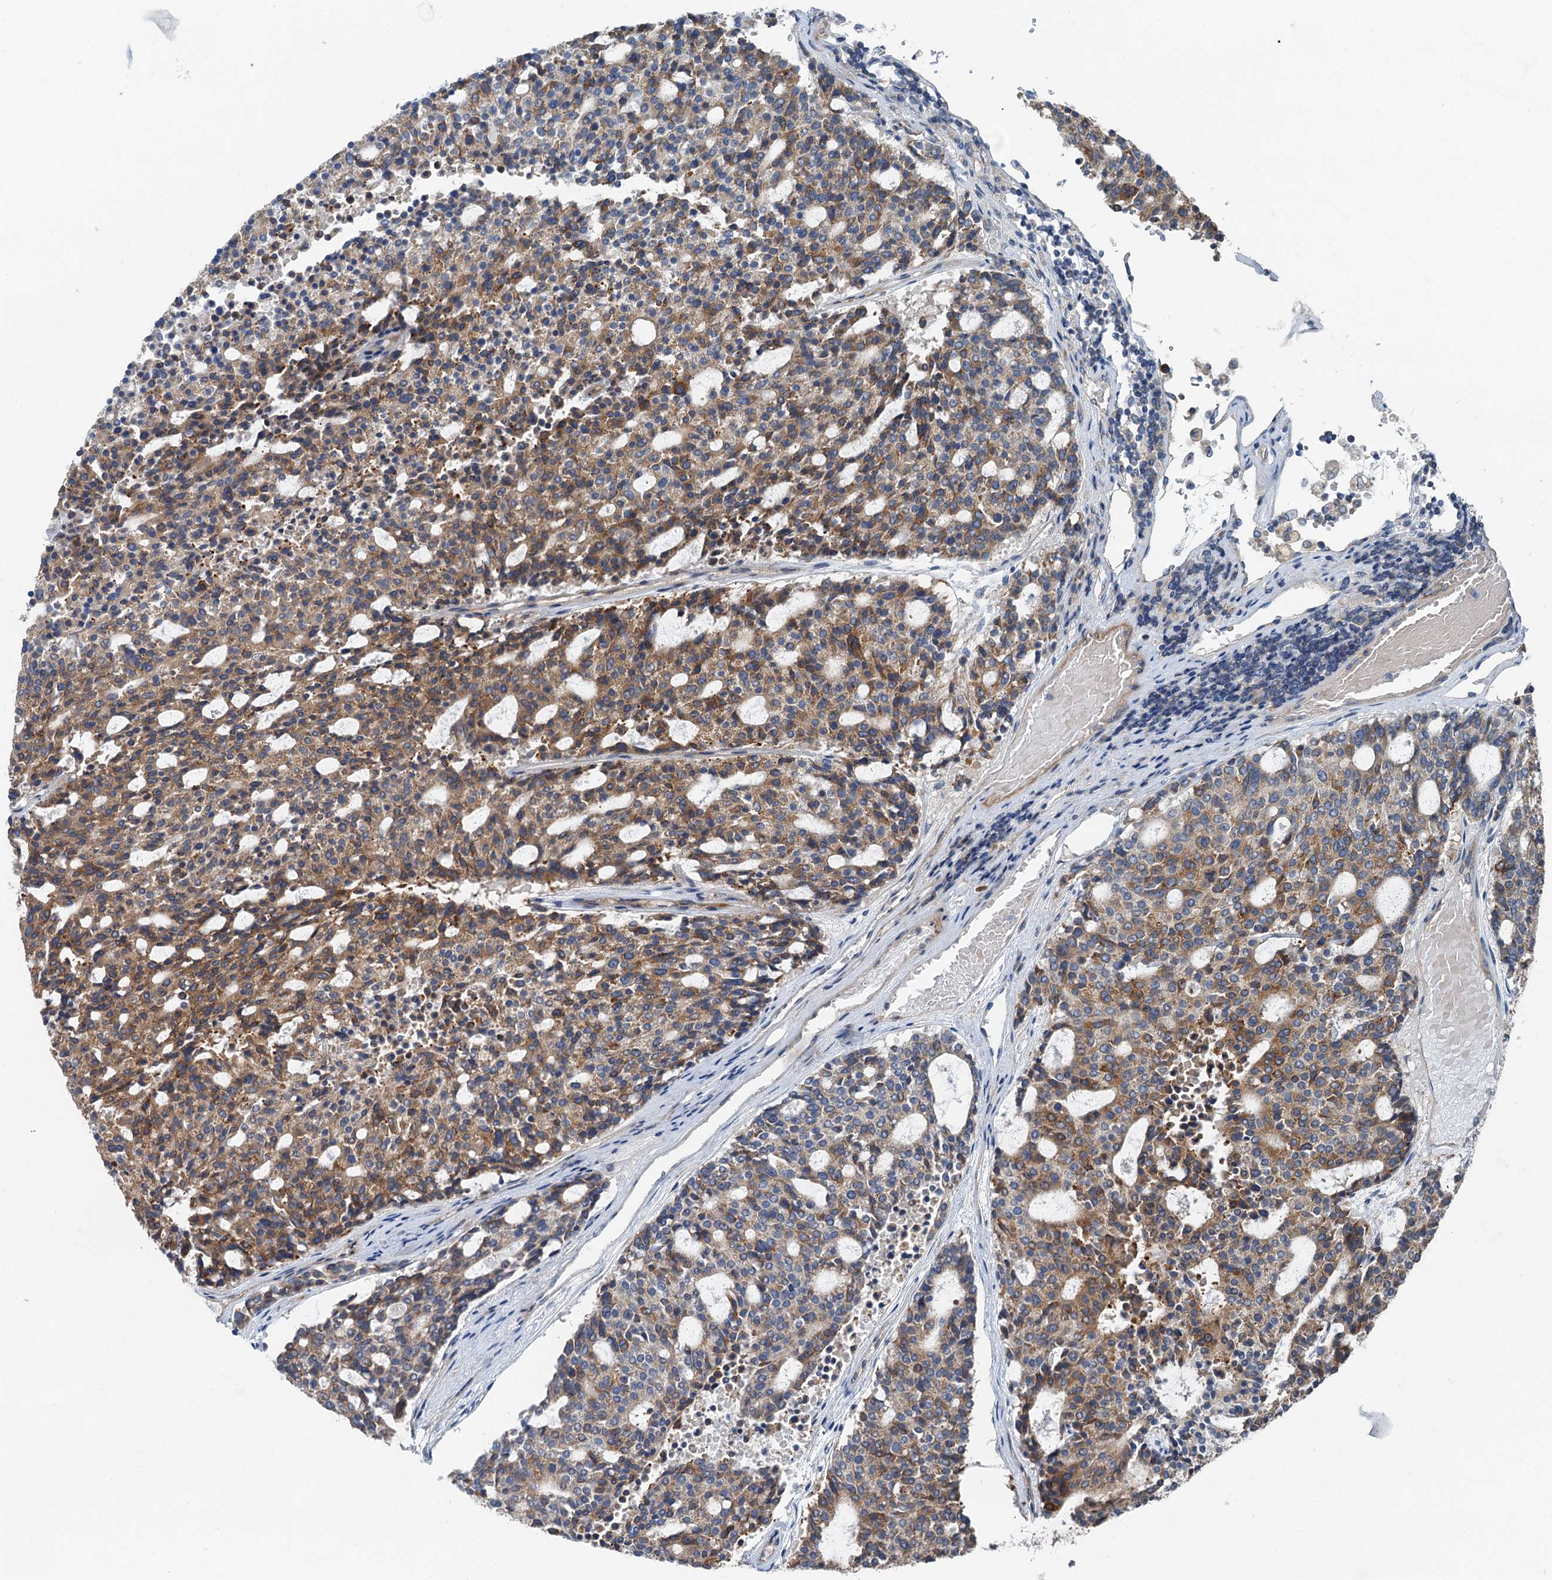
{"staining": {"intensity": "moderate", "quantity": ">75%", "location": "cytoplasmic/membranous"}, "tissue": "carcinoid", "cell_type": "Tumor cells", "image_type": "cancer", "snomed": [{"axis": "morphology", "description": "Carcinoid, malignant, NOS"}, {"axis": "topography", "description": "Pancreas"}], "caption": "Immunohistochemistry (IHC) micrograph of neoplastic tissue: human malignant carcinoid stained using immunohistochemistry demonstrates medium levels of moderate protein expression localized specifically in the cytoplasmic/membranous of tumor cells, appearing as a cytoplasmic/membranous brown color.", "gene": "ANKRD26", "patient": {"sex": "female", "age": 54}}